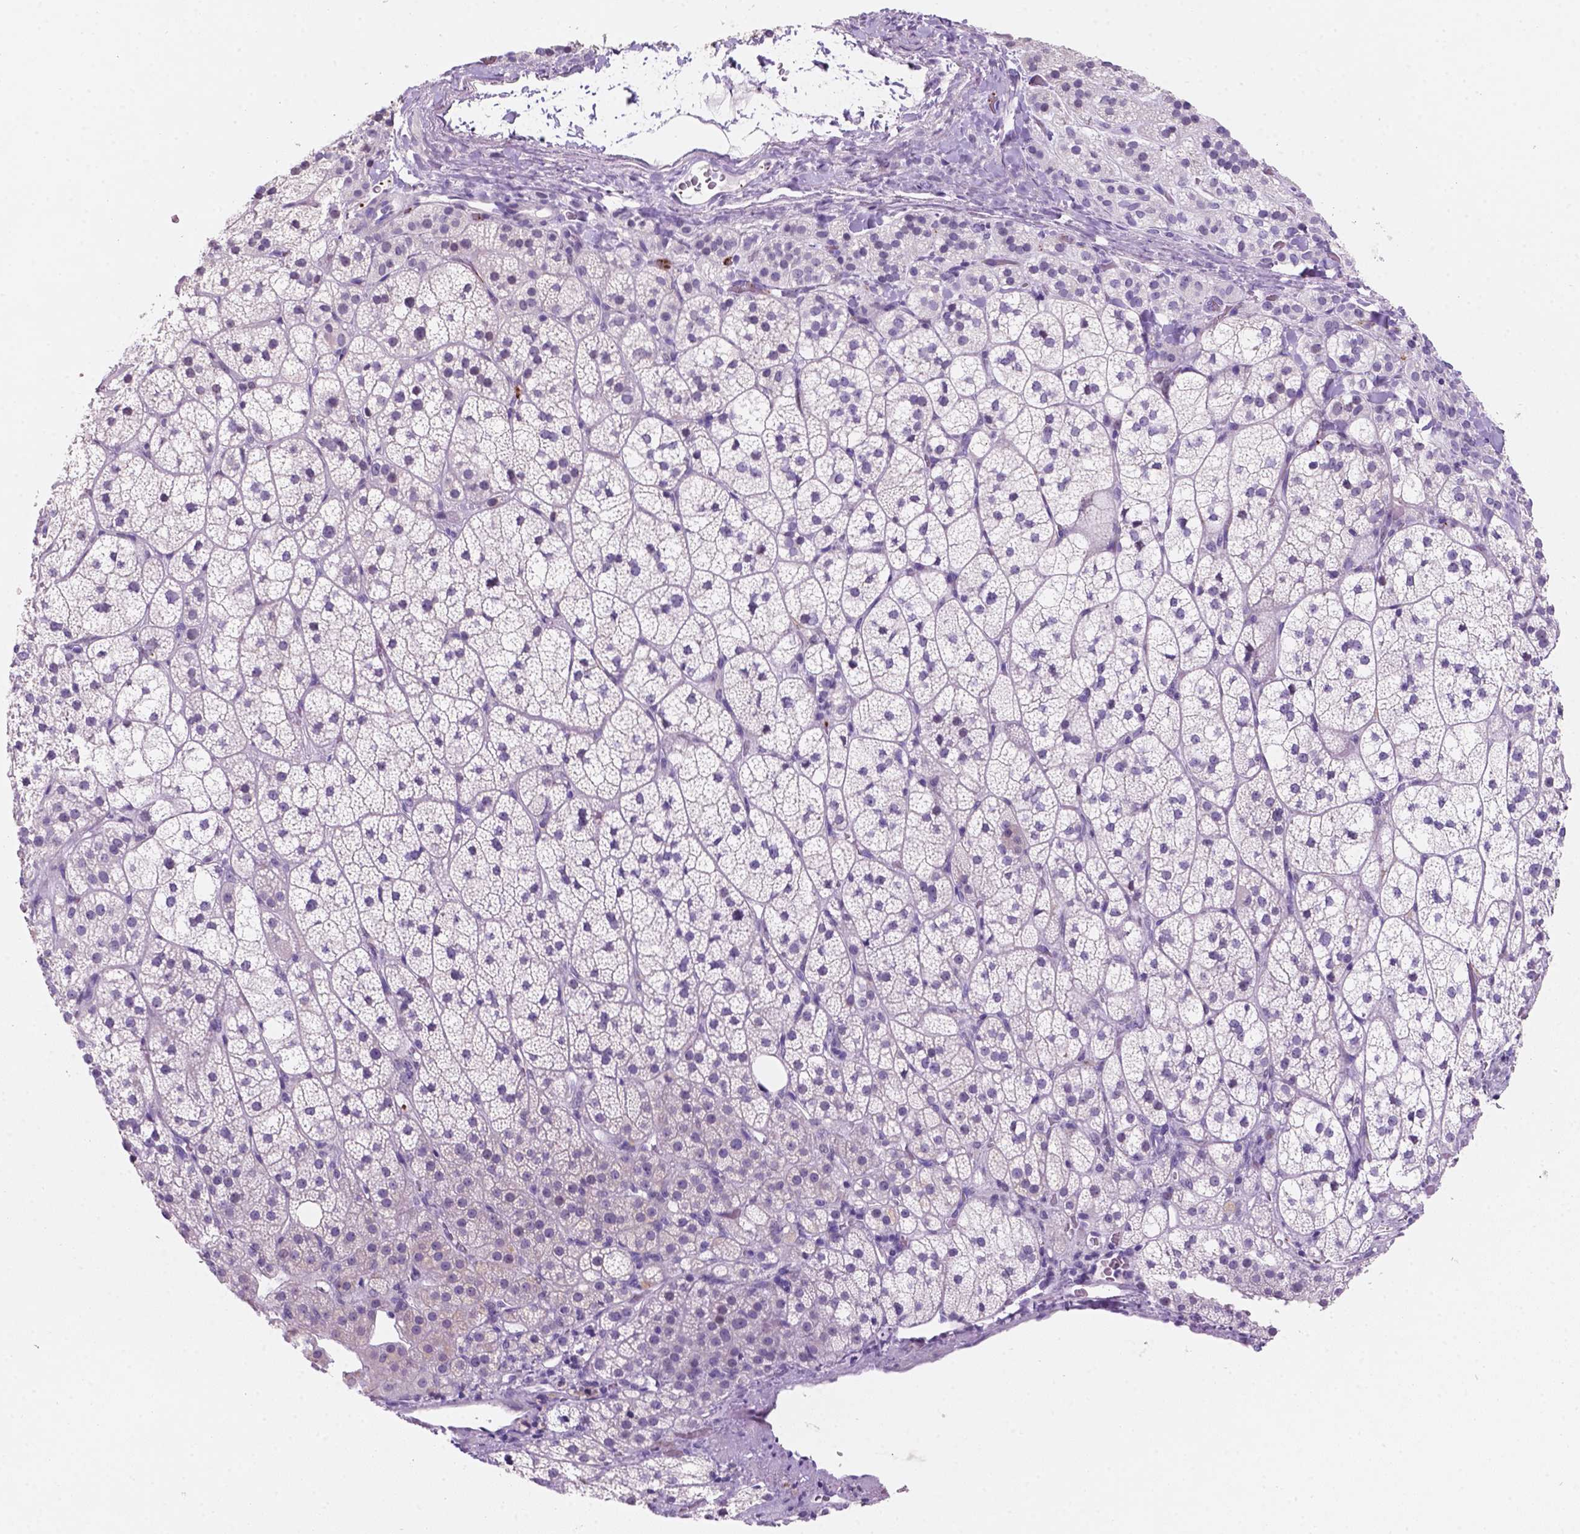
{"staining": {"intensity": "negative", "quantity": "none", "location": "none"}, "tissue": "adrenal gland", "cell_type": "Glandular cells", "image_type": "normal", "snomed": [{"axis": "morphology", "description": "Normal tissue, NOS"}, {"axis": "topography", "description": "Adrenal gland"}], "caption": "The micrograph displays no staining of glandular cells in unremarkable adrenal gland. Brightfield microscopy of IHC stained with DAB (brown) and hematoxylin (blue), captured at high magnification.", "gene": "EBLN2", "patient": {"sex": "female", "age": 60}}